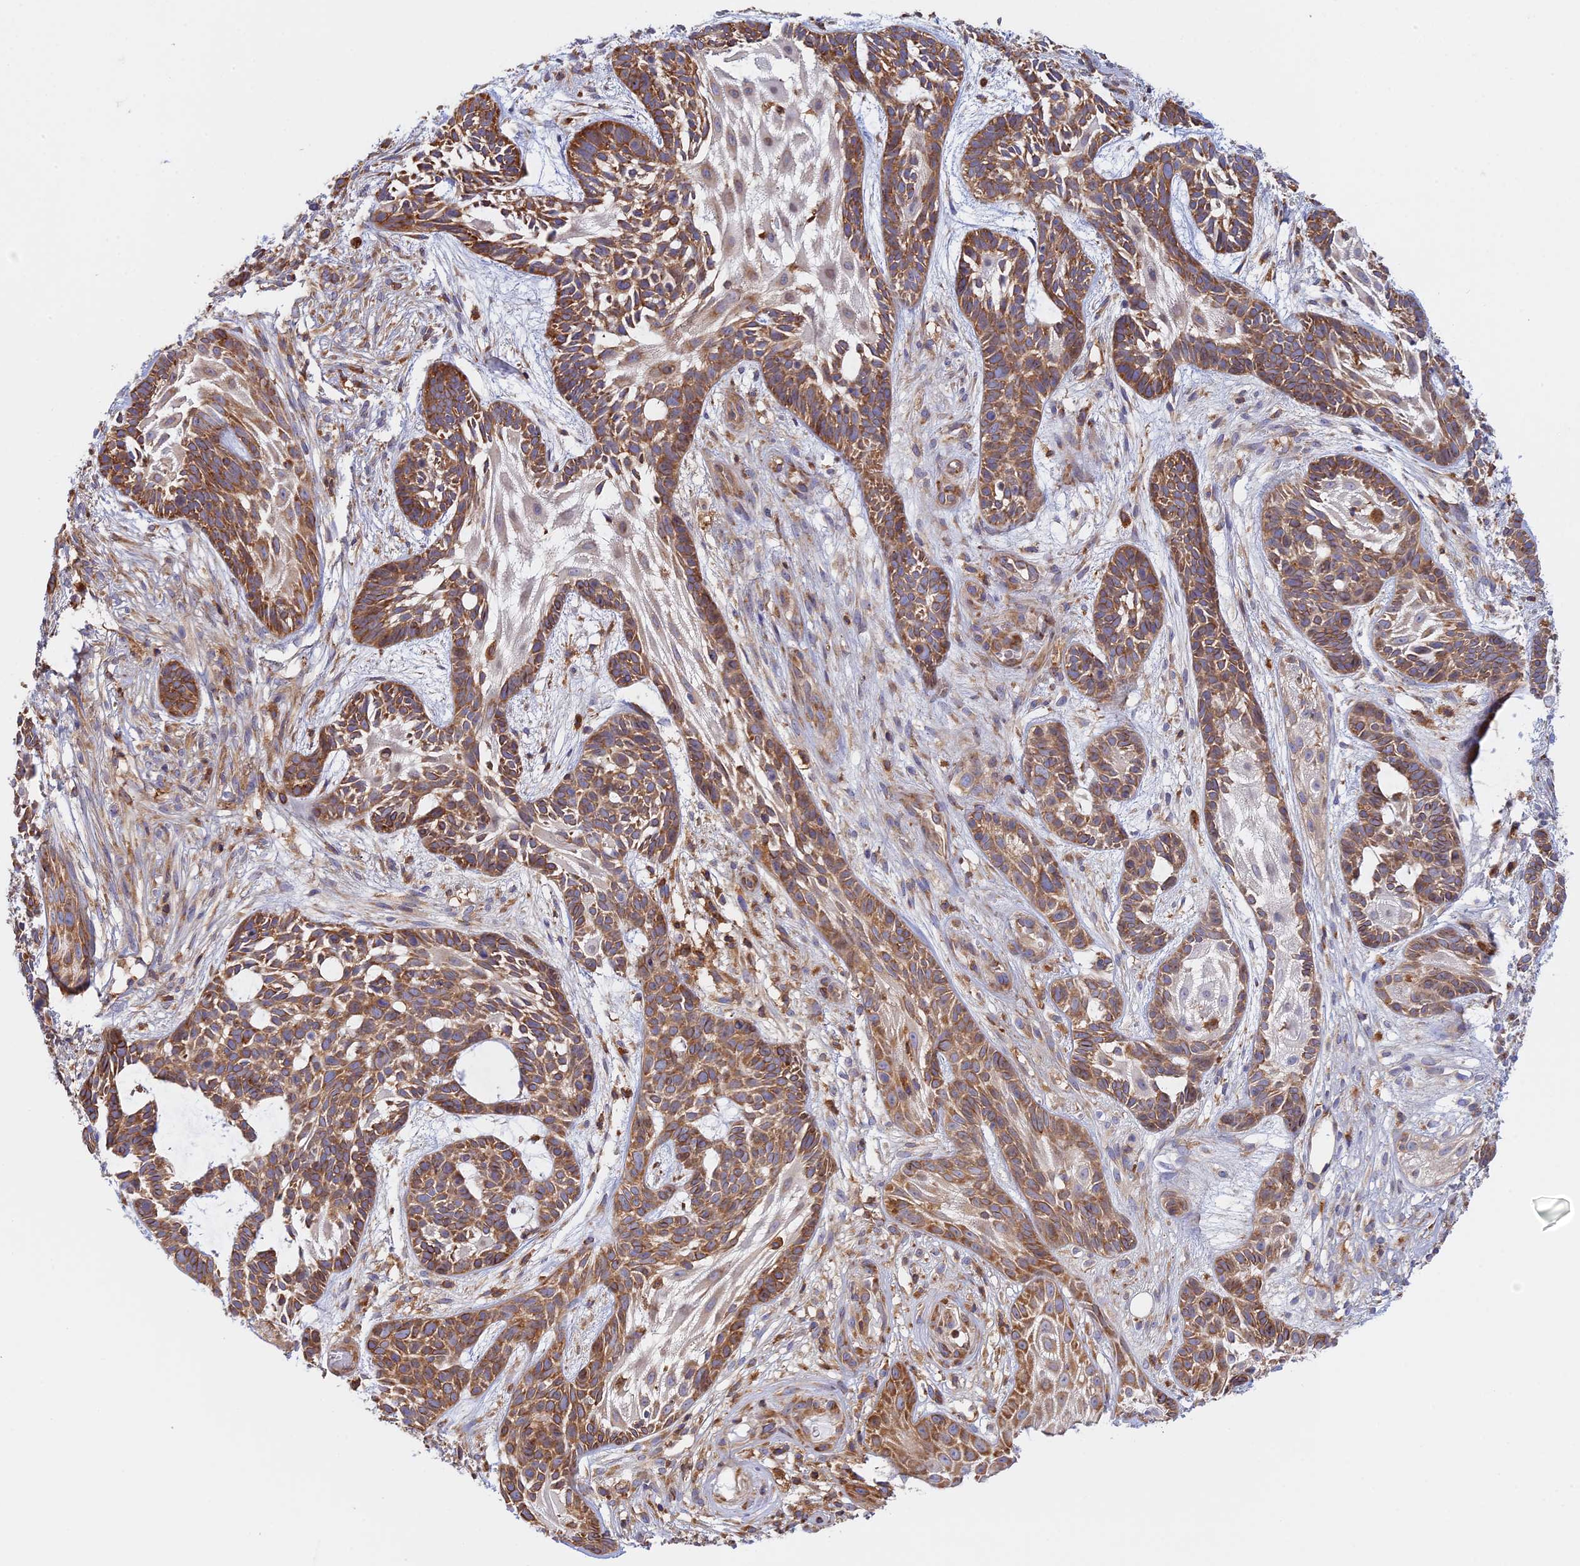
{"staining": {"intensity": "moderate", "quantity": ">75%", "location": "cytoplasmic/membranous"}, "tissue": "skin cancer", "cell_type": "Tumor cells", "image_type": "cancer", "snomed": [{"axis": "morphology", "description": "Basal cell carcinoma"}, {"axis": "topography", "description": "Skin"}], "caption": "Immunohistochemistry (IHC) histopathology image of human skin cancer (basal cell carcinoma) stained for a protein (brown), which demonstrates medium levels of moderate cytoplasmic/membranous positivity in approximately >75% of tumor cells.", "gene": "GMIP", "patient": {"sex": "male", "age": 89}}